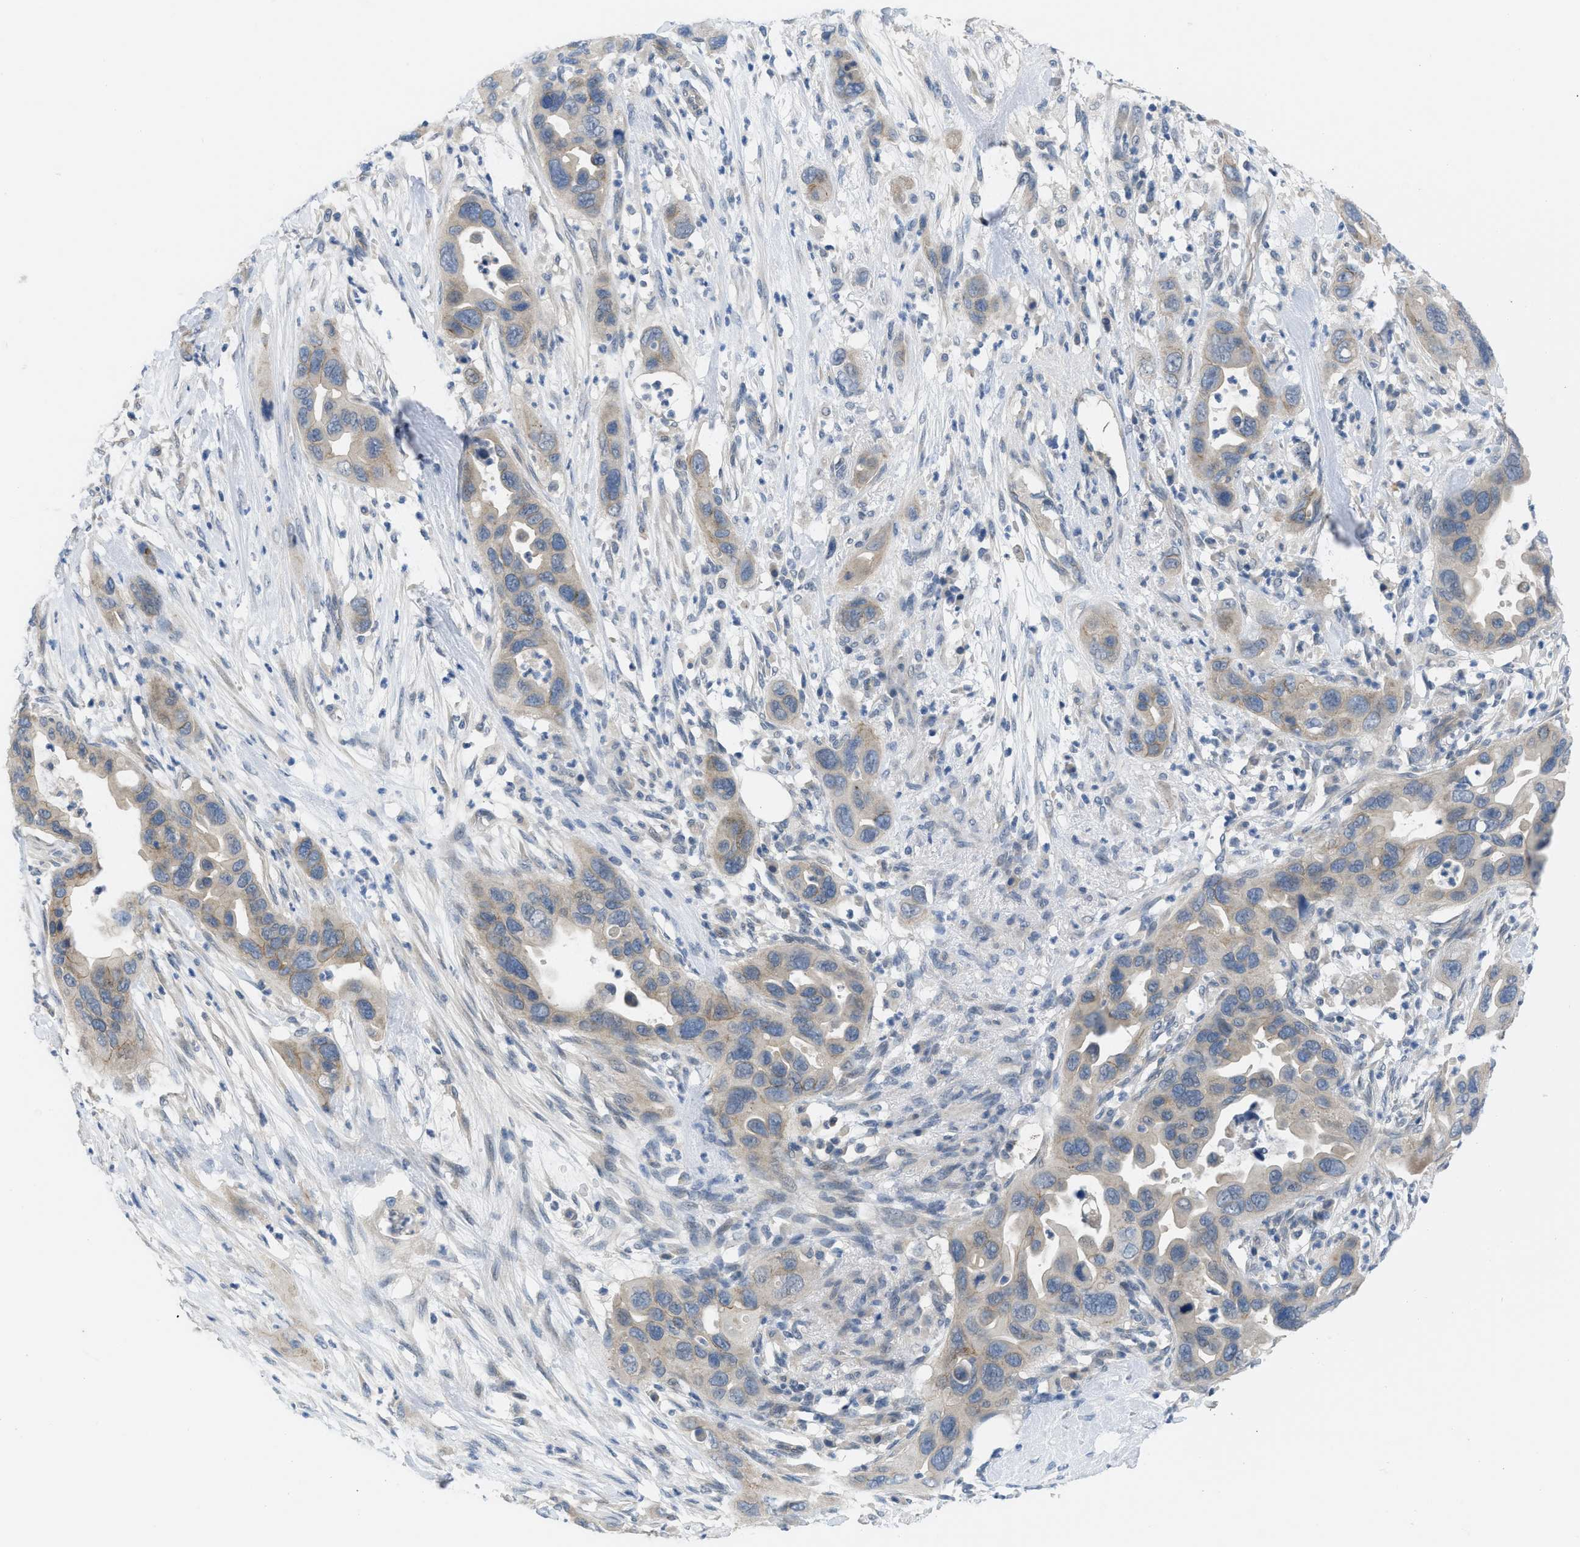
{"staining": {"intensity": "weak", "quantity": "25%-75%", "location": "cytoplasmic/membranous"}, "tissue": "pancreatic cancer", "cell_type": "Tumor cells", "image_type": "cancer", "snomed": [{"axis": "morphology", "description": "Adenocarcinoma, NOS"}, {"axis": "topography", "description": "Pancreas"}], "caption": "The micrograph displays a brown stain indicating the presence of a protein in the cytoplasmic/membranous of tumor cells in pancreatic adenocarcinoma.", "gene": "TNFAIP1", "patient": {"sex": "female", "age": 71}}